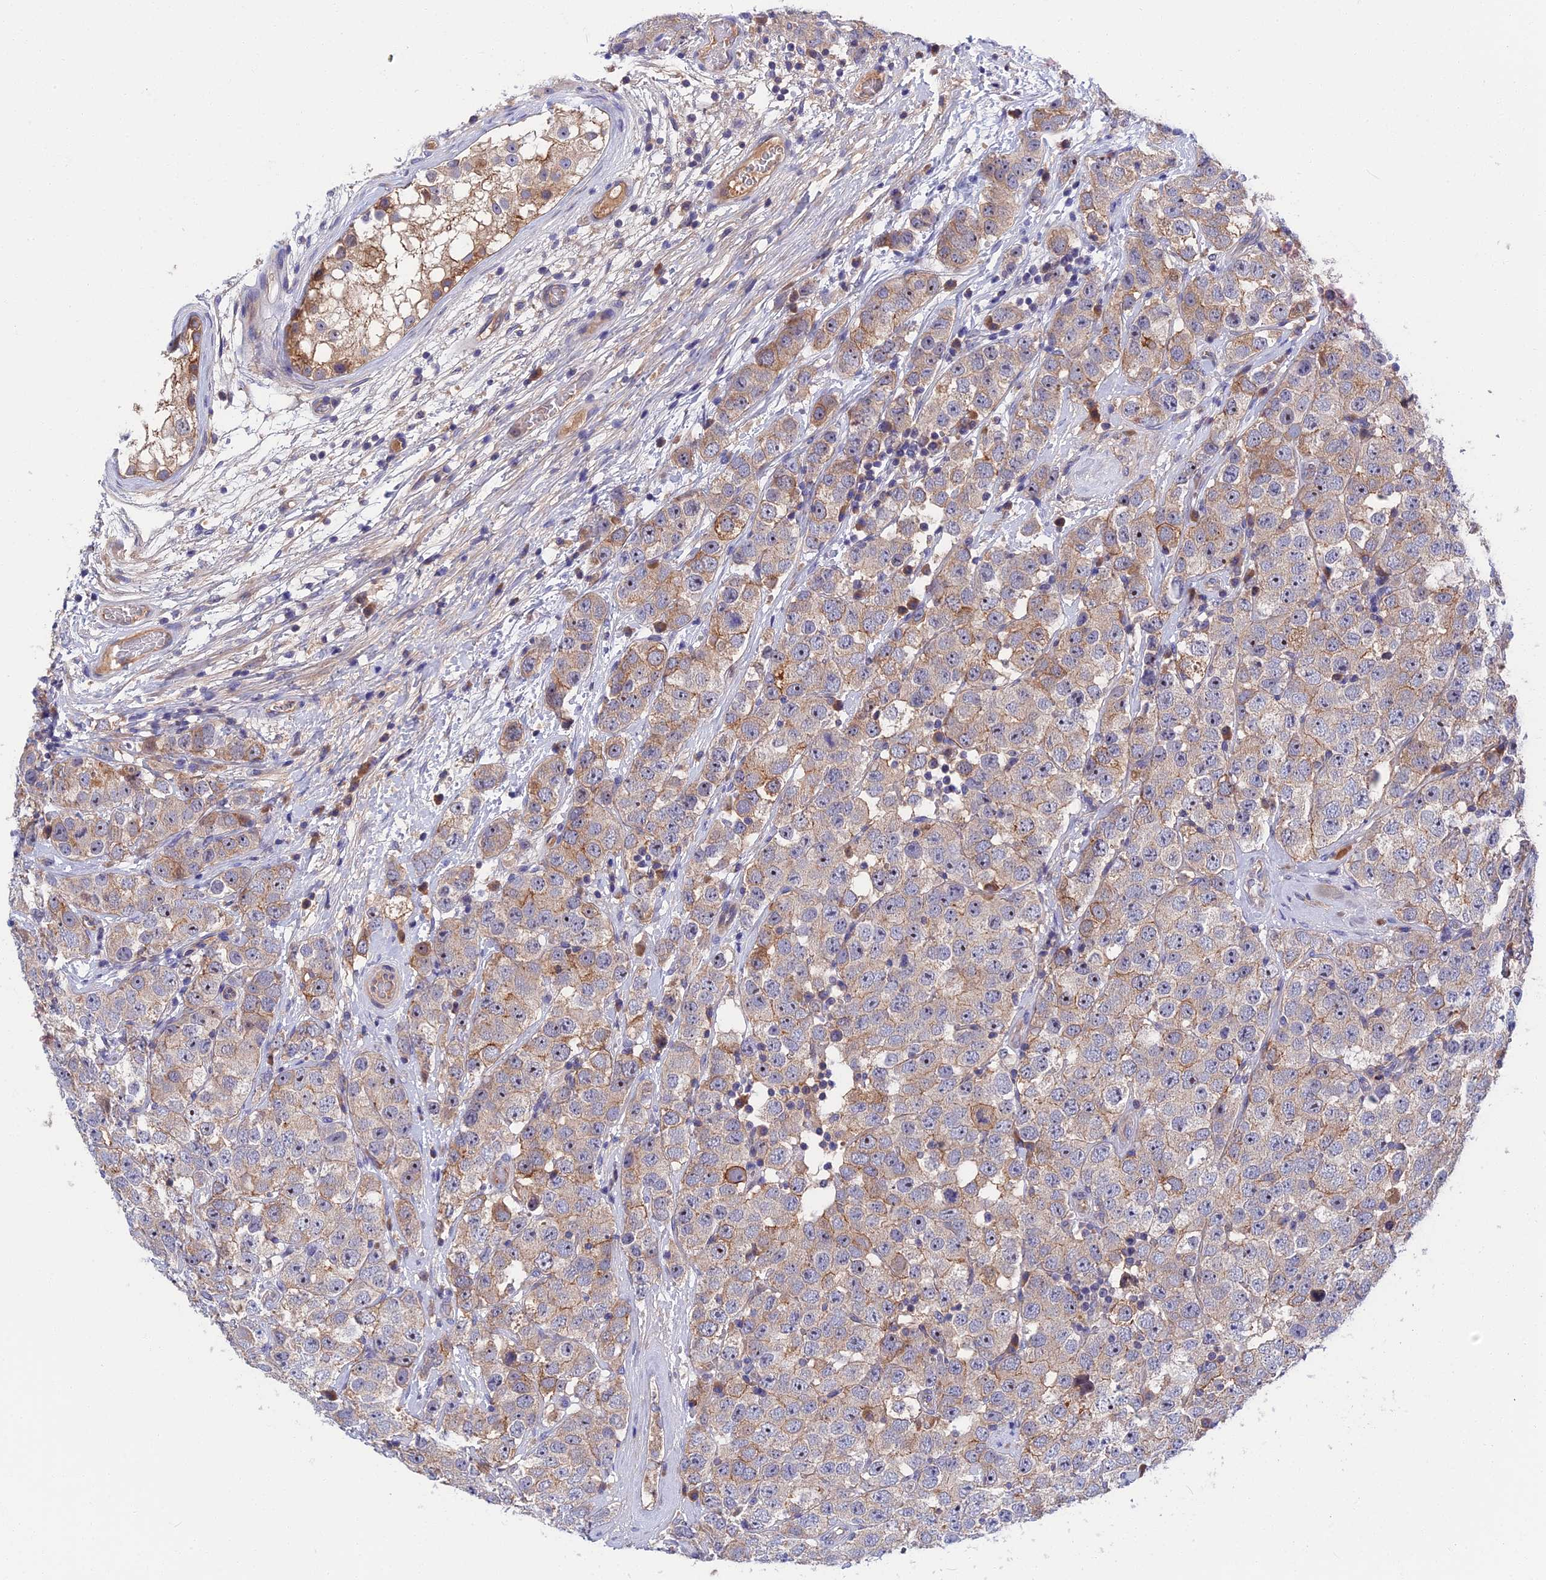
{"staining": {"intensity": "weak", "quantity": "25%-75%", "location": "cytoplasmic/membranous"}, "tissue": "testis cancer", "cell_type": "Tumor cells", "image_type": "cancer", "snomed": [{"axis": "morphology", "description": "Seminoma, NOS"}, {"axis": "topography", "description": "Testis"}], "caption": "A micrograph showing weak cytoplasmic/membranous staining in about 25%-75% of tumor cells in testis cancer (seminoma), as visualized by brown immunohistochemical staining.", "gene": "CRACD", "patient": {"sex": "male", "age": 28}}